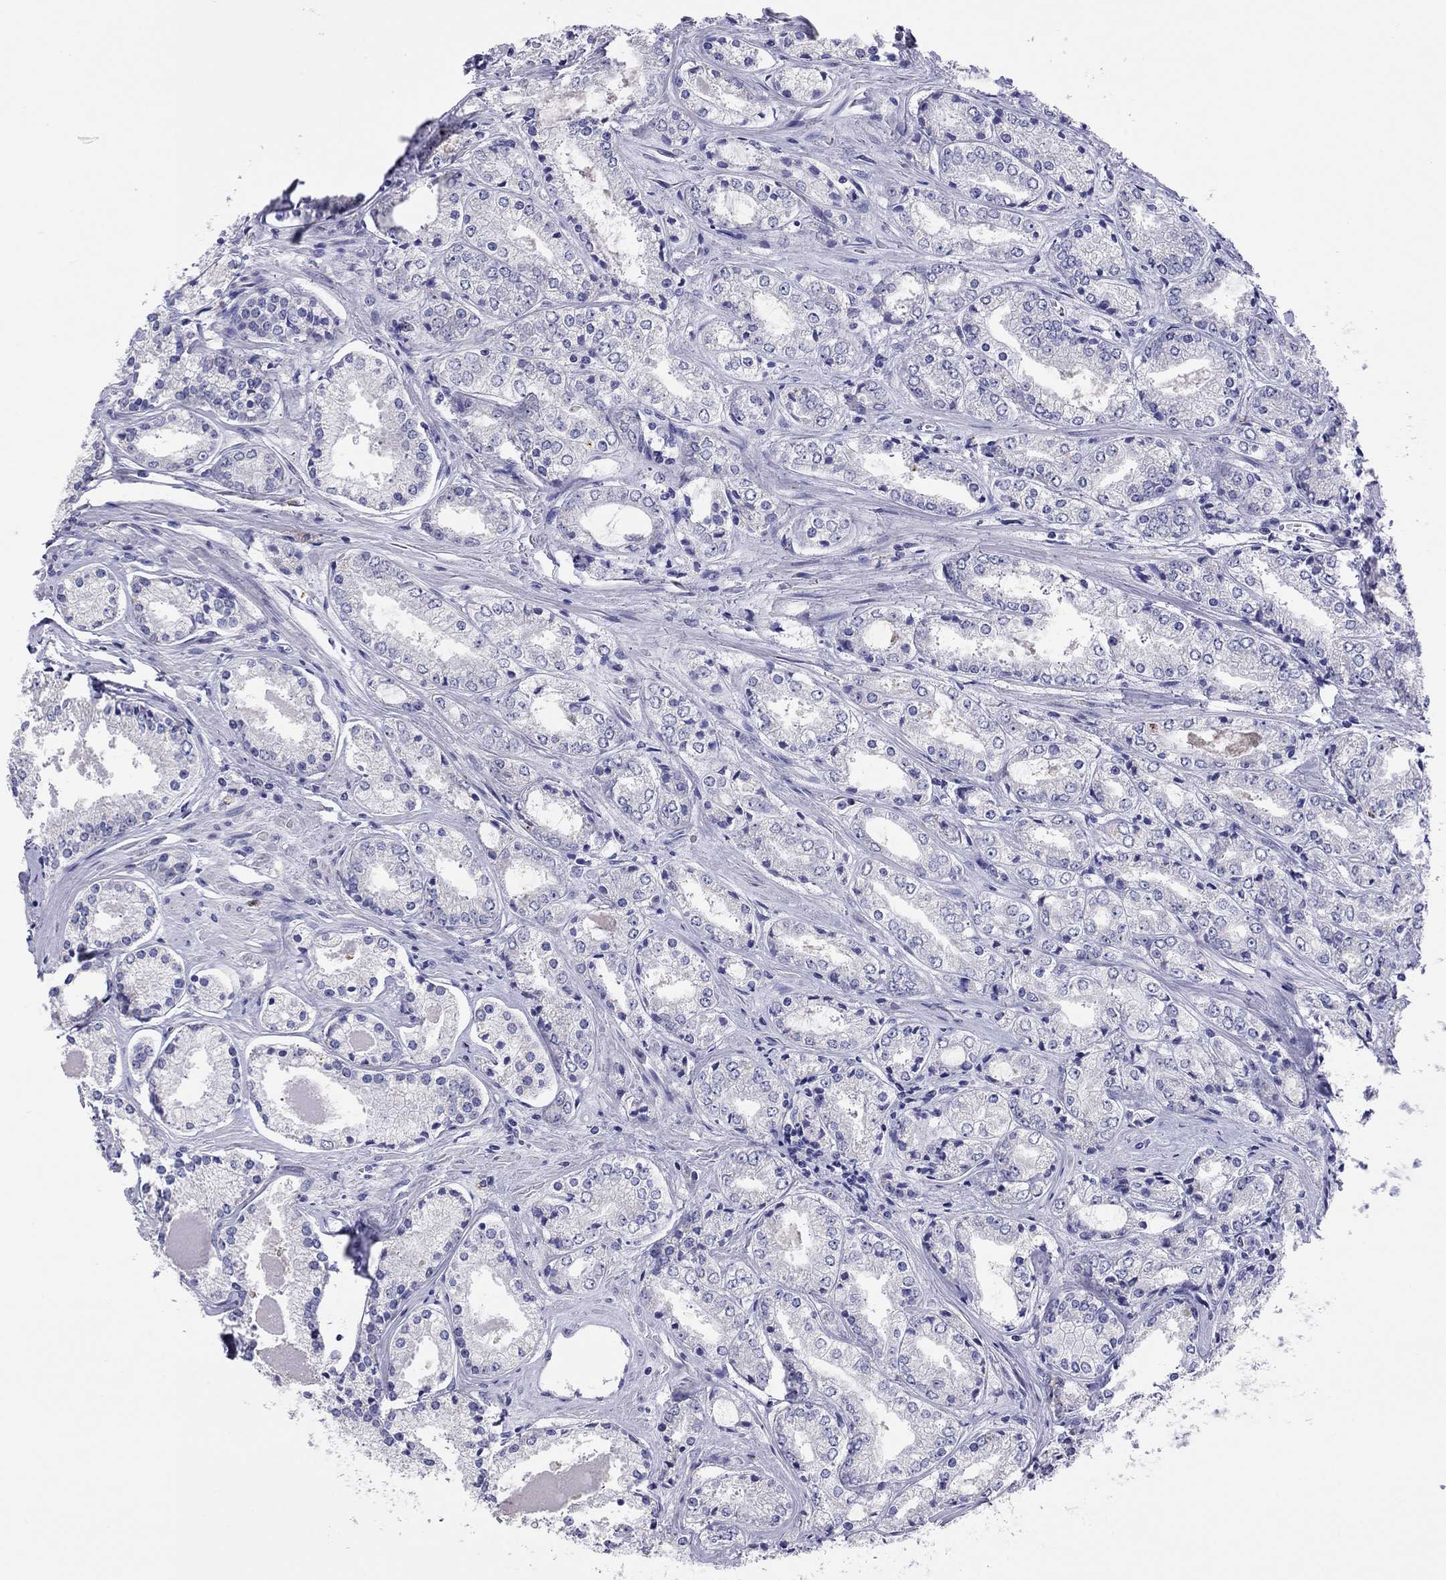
{"staining": {"intensity": "negative", "quantity": "none", "location": "none"}, "tissue": "prostate cancer", "cell_type": "Tumor cells", "image_type": "cancer", "snomed": [{"axis": "morphology", "description": "Adenocarcinoma, NOS"}, {"axis": "topography", "description": "Prostate"}], "caption": "This histopathology image is of prostate cancer (adenocarcinoma) stained with immunohistochemistry (IHC) to label a protein in brown with the nuclei are counter-stained blue. There is no positivity in tumor cells.", "gene": "COL9A1", "patient": {"sex": "male", "age": 72}}